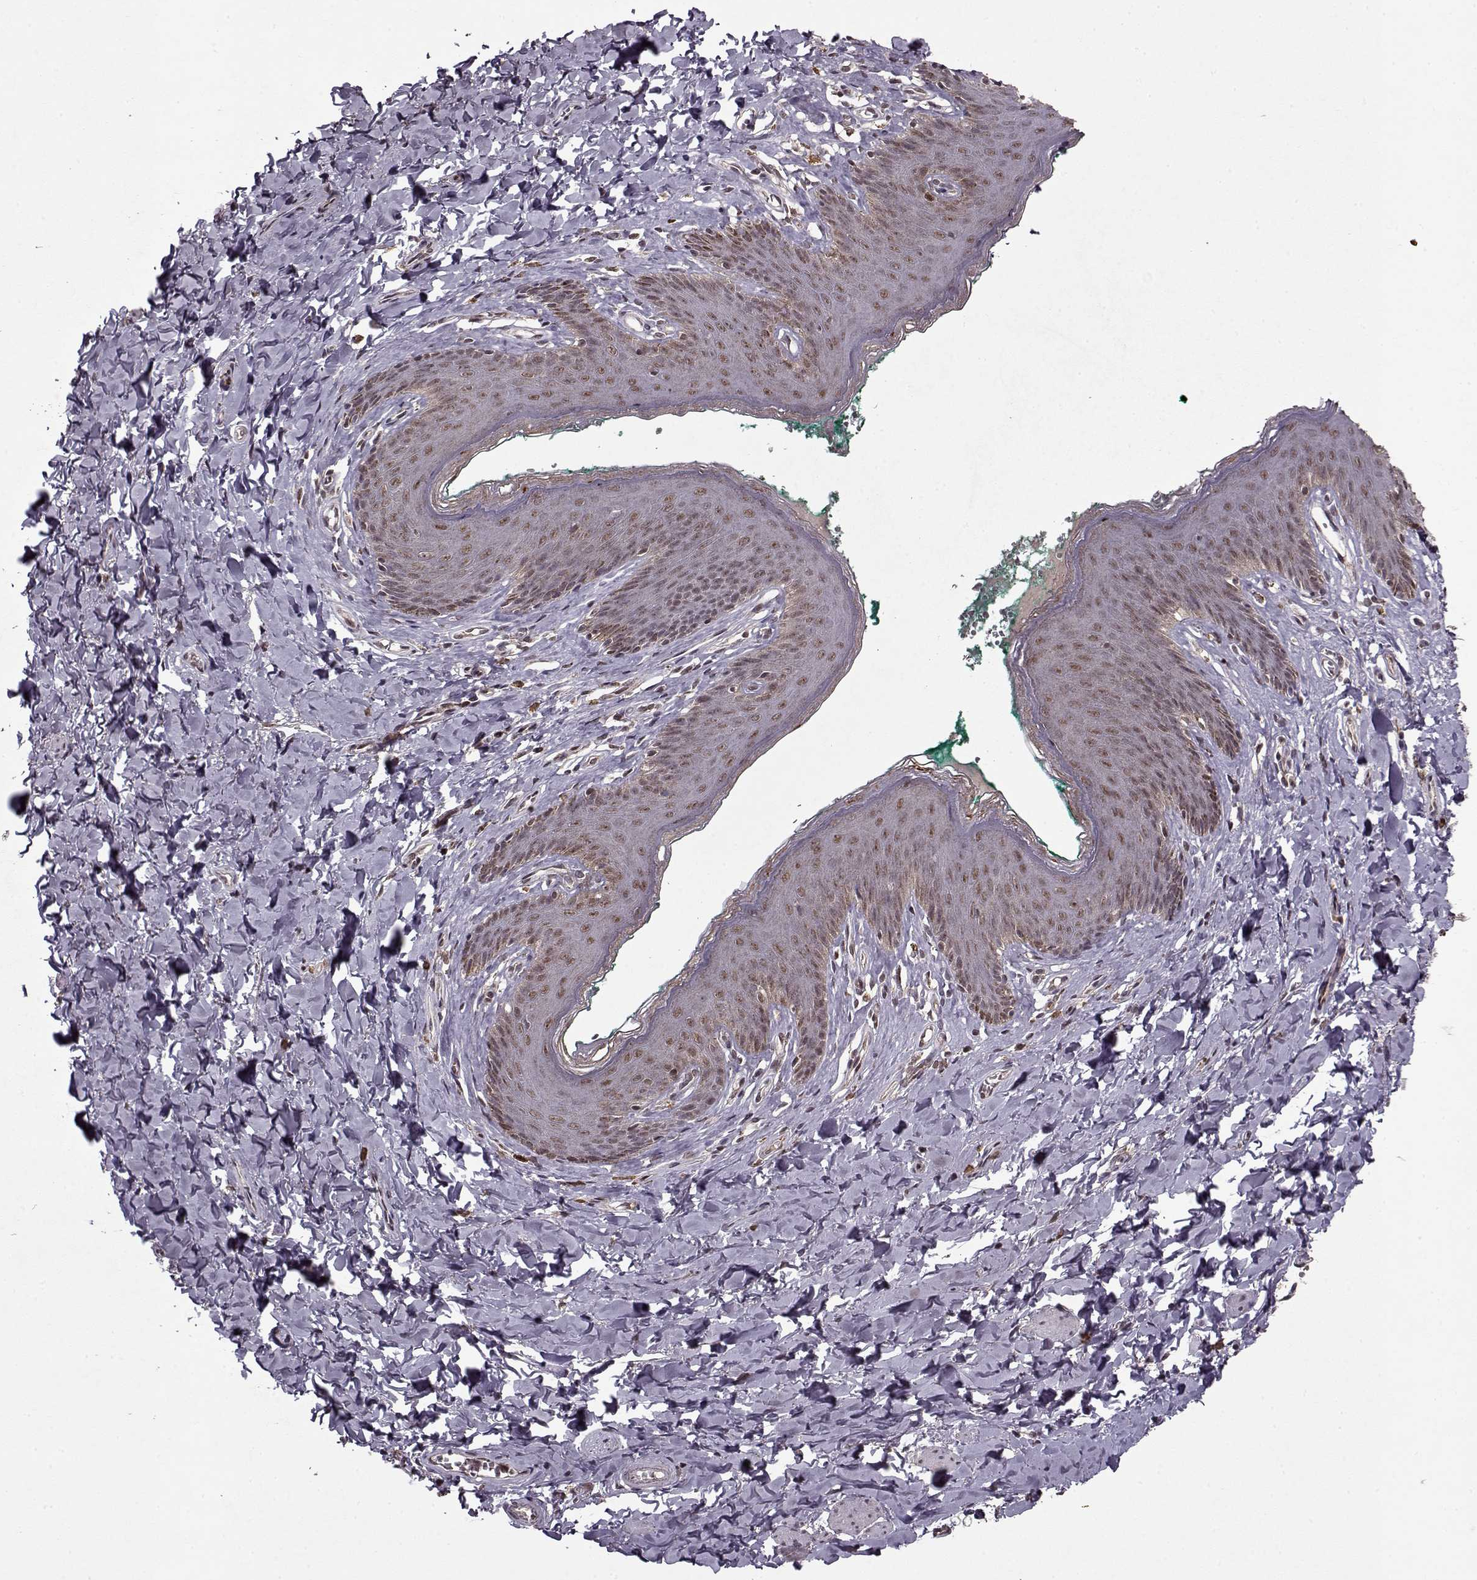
{"staining": {"intensity": "moderate", "quantity": ">75%", "location": "nuclear"}, "tissue": "skin", "cell_type": "Epidermal cells", "image_type": "normal", "snomed": [{"axis": "morphology", "description": "Normal tissue, NOS"}, {"axis": "topography", "description": "Vulva"}], "caption": "Immunohistochemistry (IHC) photomicrograph of benign skin: skin stained using IHC shows medium levels of moderate protein expression localized specifically in the nuclear of epidermal cells, appearing as a nuclear brown color.", "gene": "PSMA7", "patient": {"sex": "female", "age": 66}}